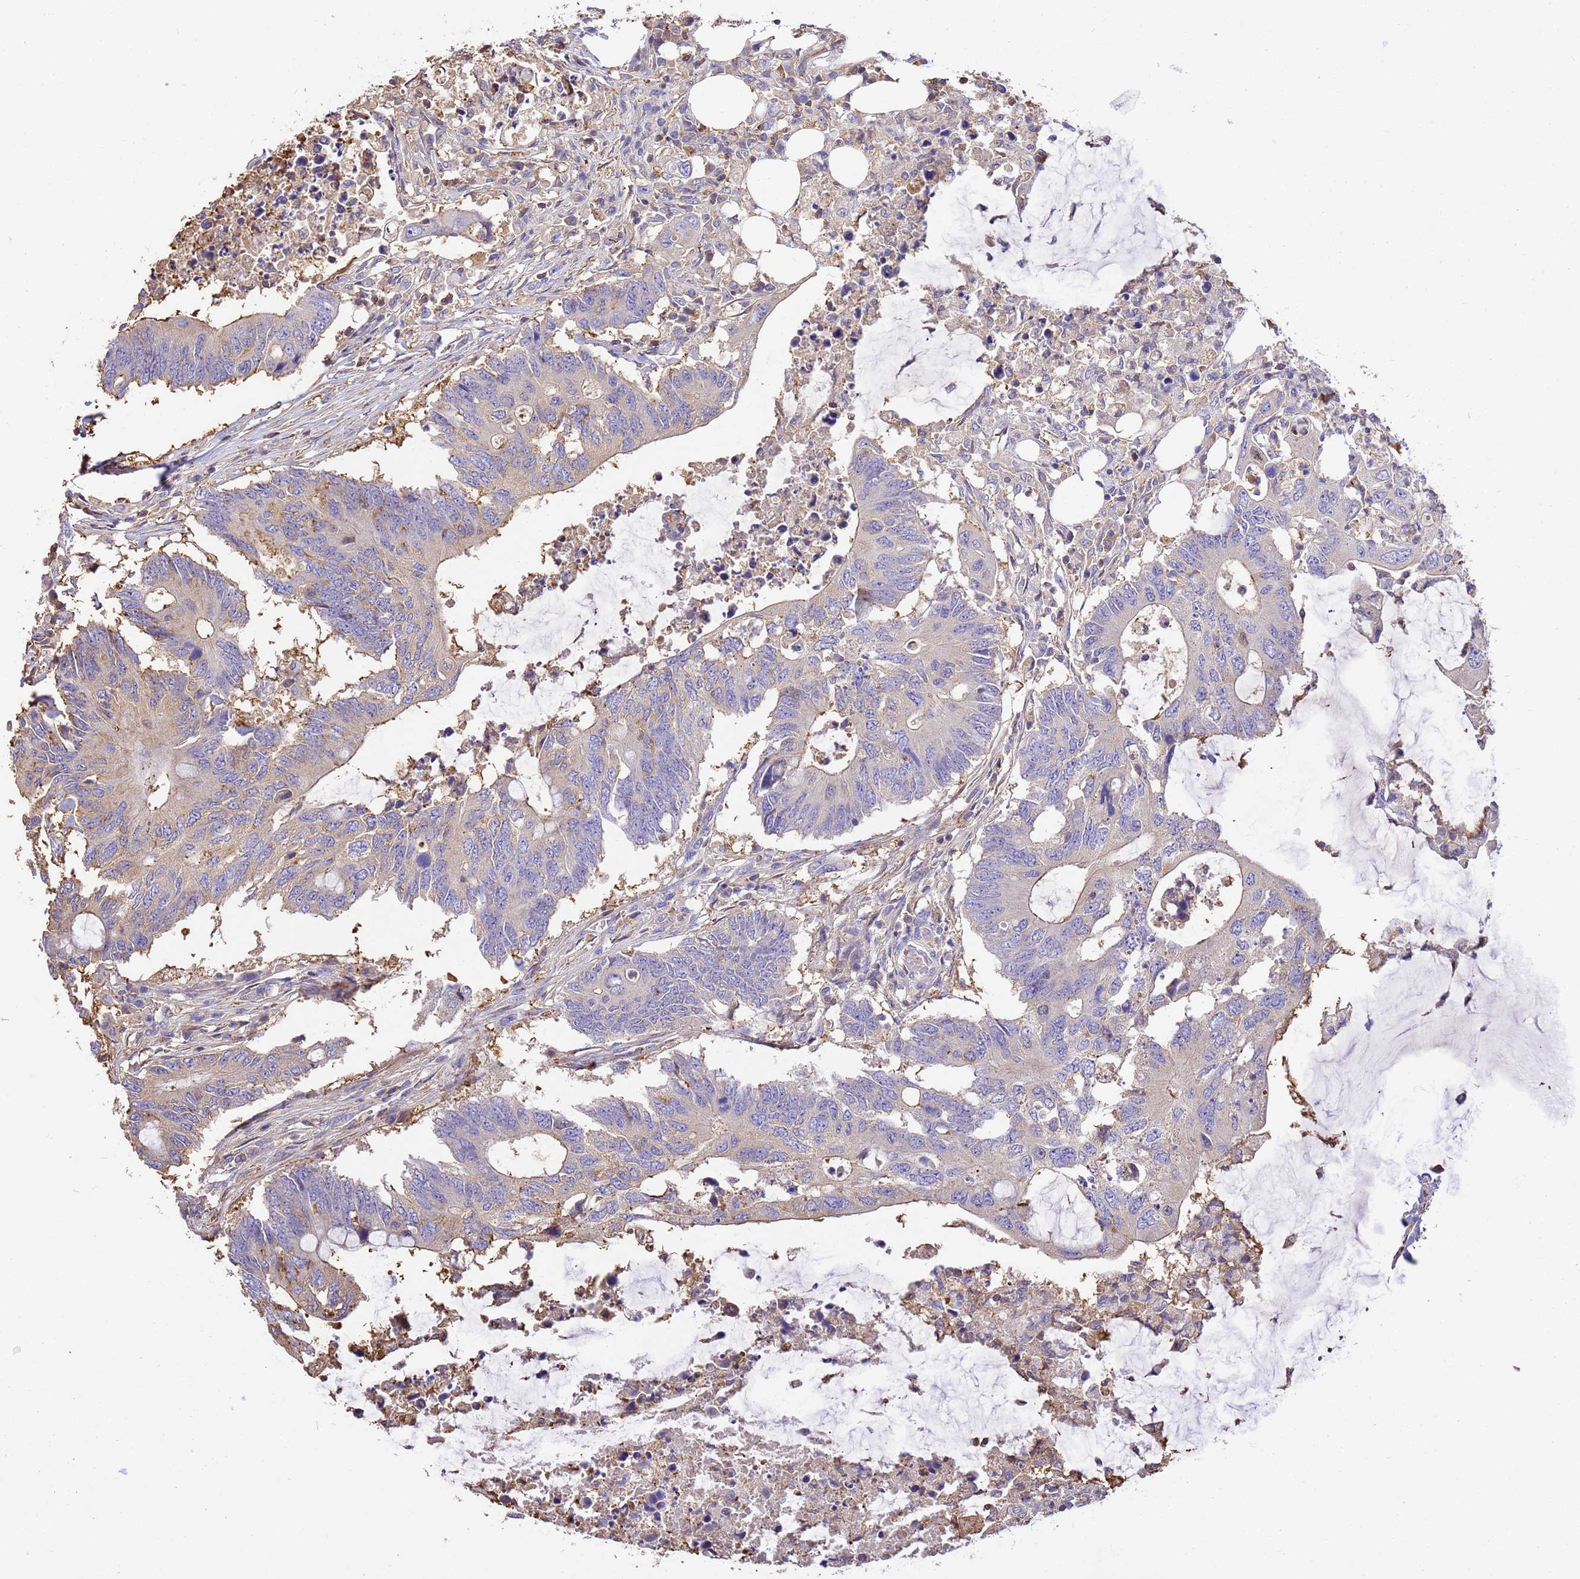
{"staining": {"intensity": "weak", "quantity": "25%-75%", "location": "cytoplasmic/membranous"}, "tissue": "colorectal cancer", "cell_type": "Tumor cells", "image_type": "cancer", "snomed": [{"axis": "morphology", "description": "Adenocarcinoma, NOS"}, {"axis": "topography", "description": "Colon"}], "caption": "Protein expression analysis of human adenocarcinoma (colorectal) reveals weak cytoplasmic/membranous positivity in approximately 25%-75% of tumor cells.", "gene": "WDR64", "patient": {"sex": "male", "age": 71}}